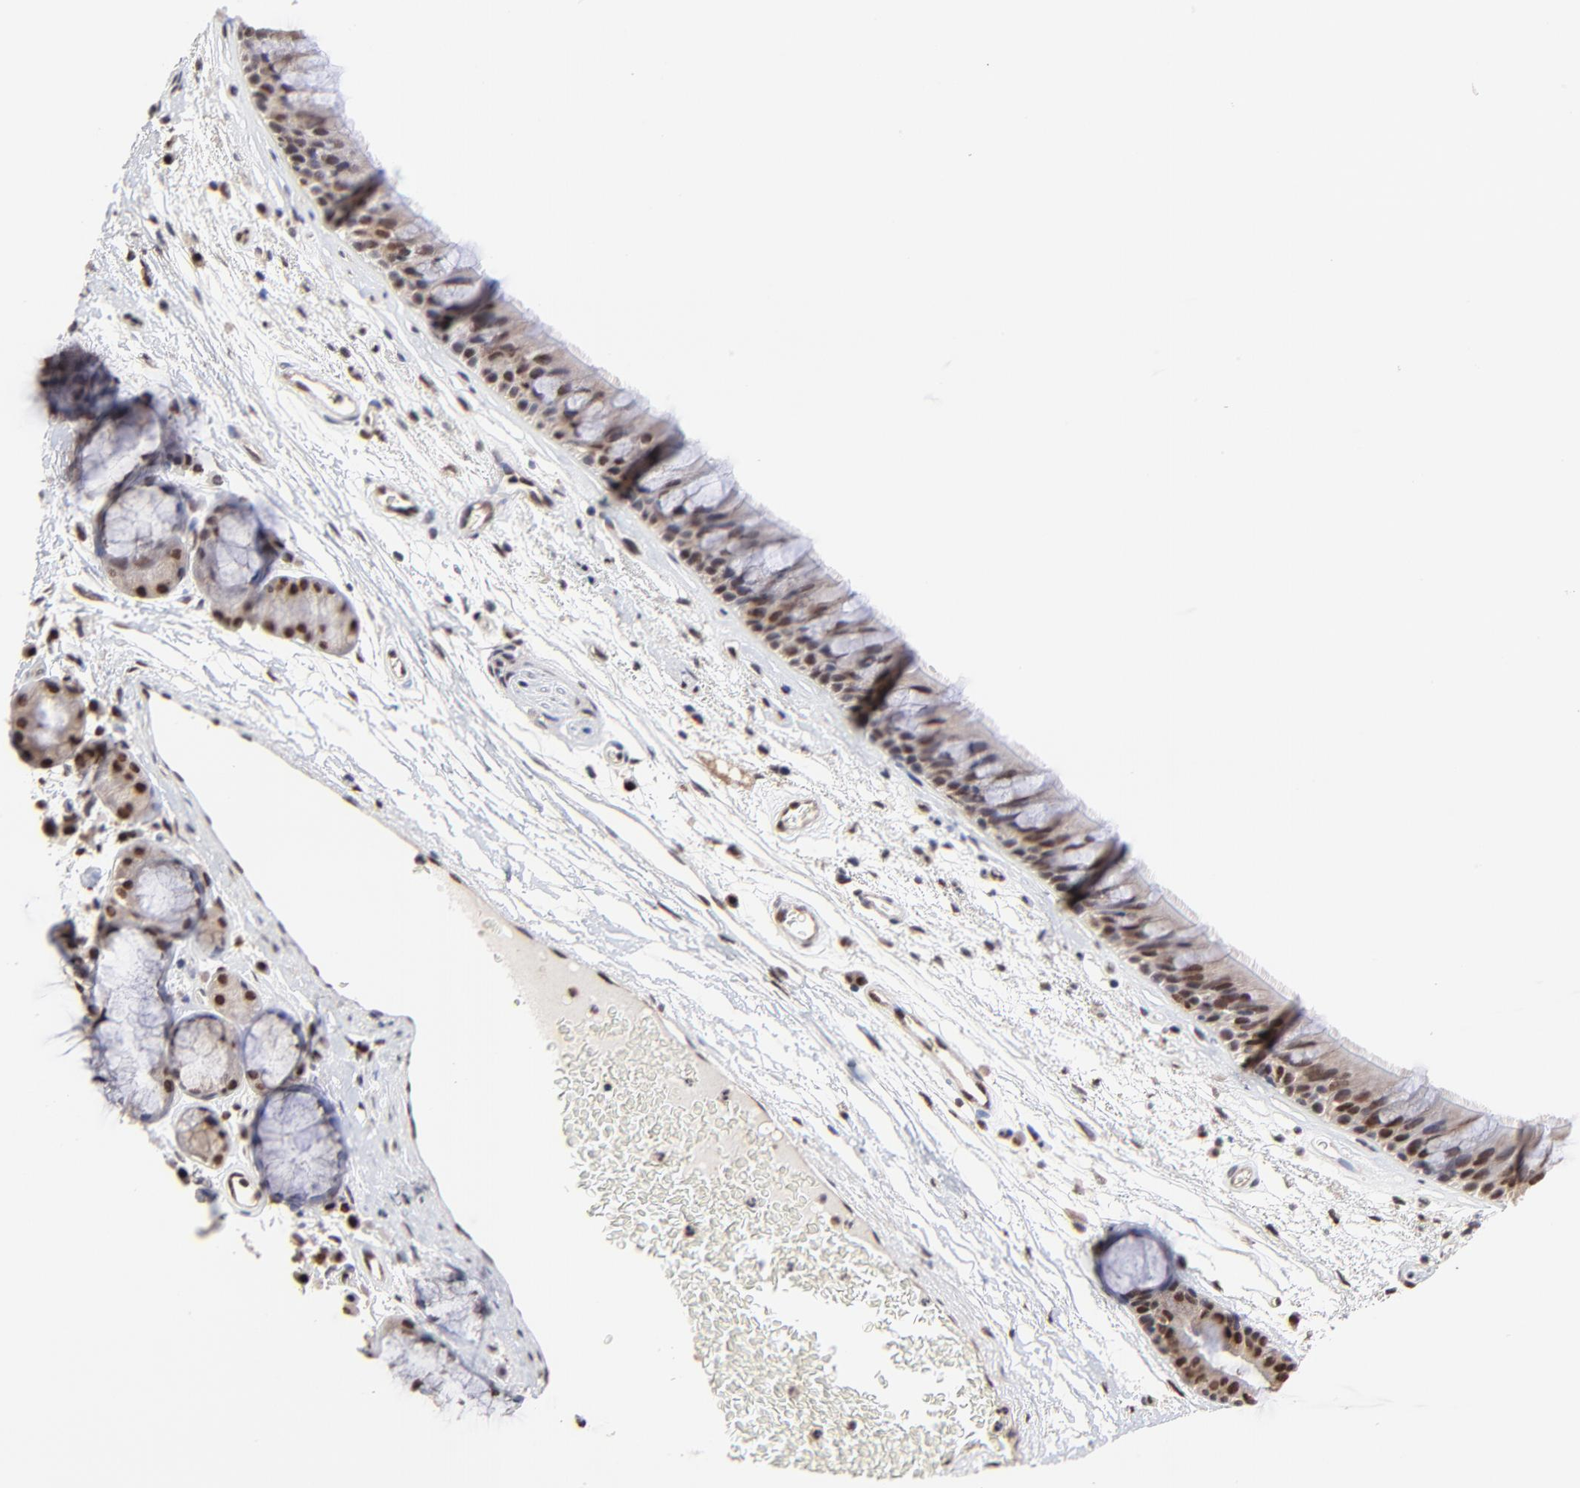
{"staining": {"intensity": "moderate", "quantity": ">75%", "location": "cytoplasmic/membranous,nuclear"}, "tissue": "bronchus", "cell_type": "Respiratory epithelial cells", "image_type": "normal", "snomed": [{"axis": "morphology", "description": "Normal tissue, NOS"}, {"axis": "morphology", "description": "Adenocarcinoma, NOS"}, {"axis": "topography", "description": "Bronchus"}, {"axis": "topography", "description": "Lung"}], "caption": "High-power microscopy captured an IHC histopathology image of normal bronchus, revealing moderate cytoplasmic/membranous,nuclear positivity in about >75% of respiratory epithelial cells.", "gene": "DSN1", "patient": {"sex": "female", "age": 54}}